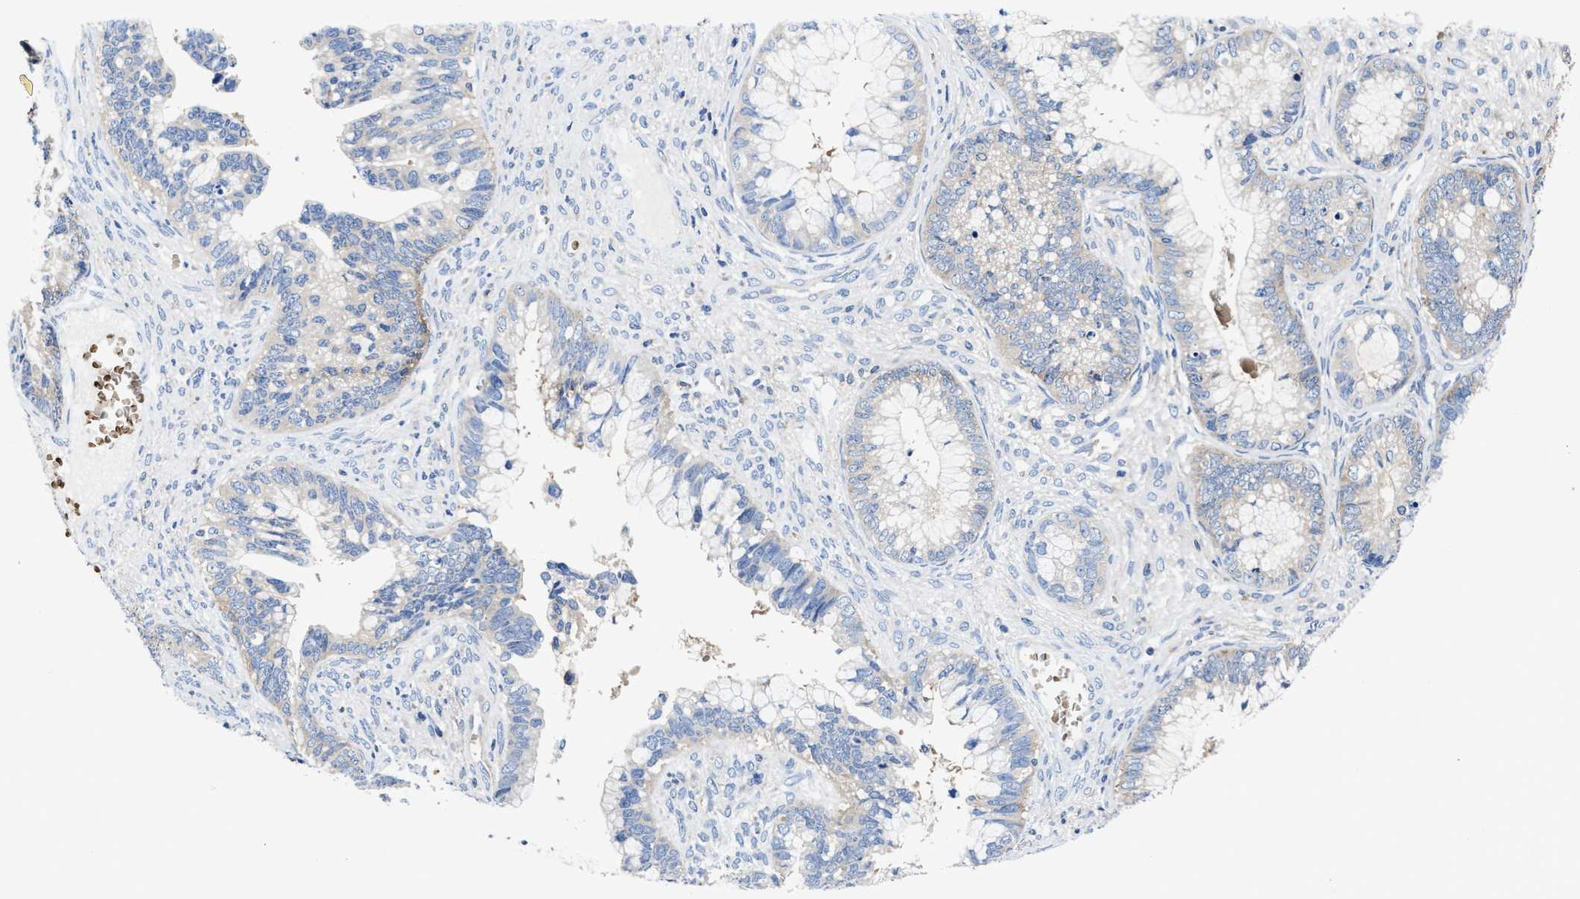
{"staining": {"intensity": "negative", "quantity": "none", "location": "none"}, "tissue": "cervical cancer", "cell_type": "Tumor cells", "image_type": "cancer", "snomed": [{"axis": "morphology", "description": "Adenocarcinoma, NOS"}, {"axis": "topography", "description": "Cervix"}], "caption": "Micrograph shows no protein staining in tumor cells of adenocarcinoma (cervical) tissue.", "gene": "PHLPP1", "patient": {"sex": "female", "age": 44}}